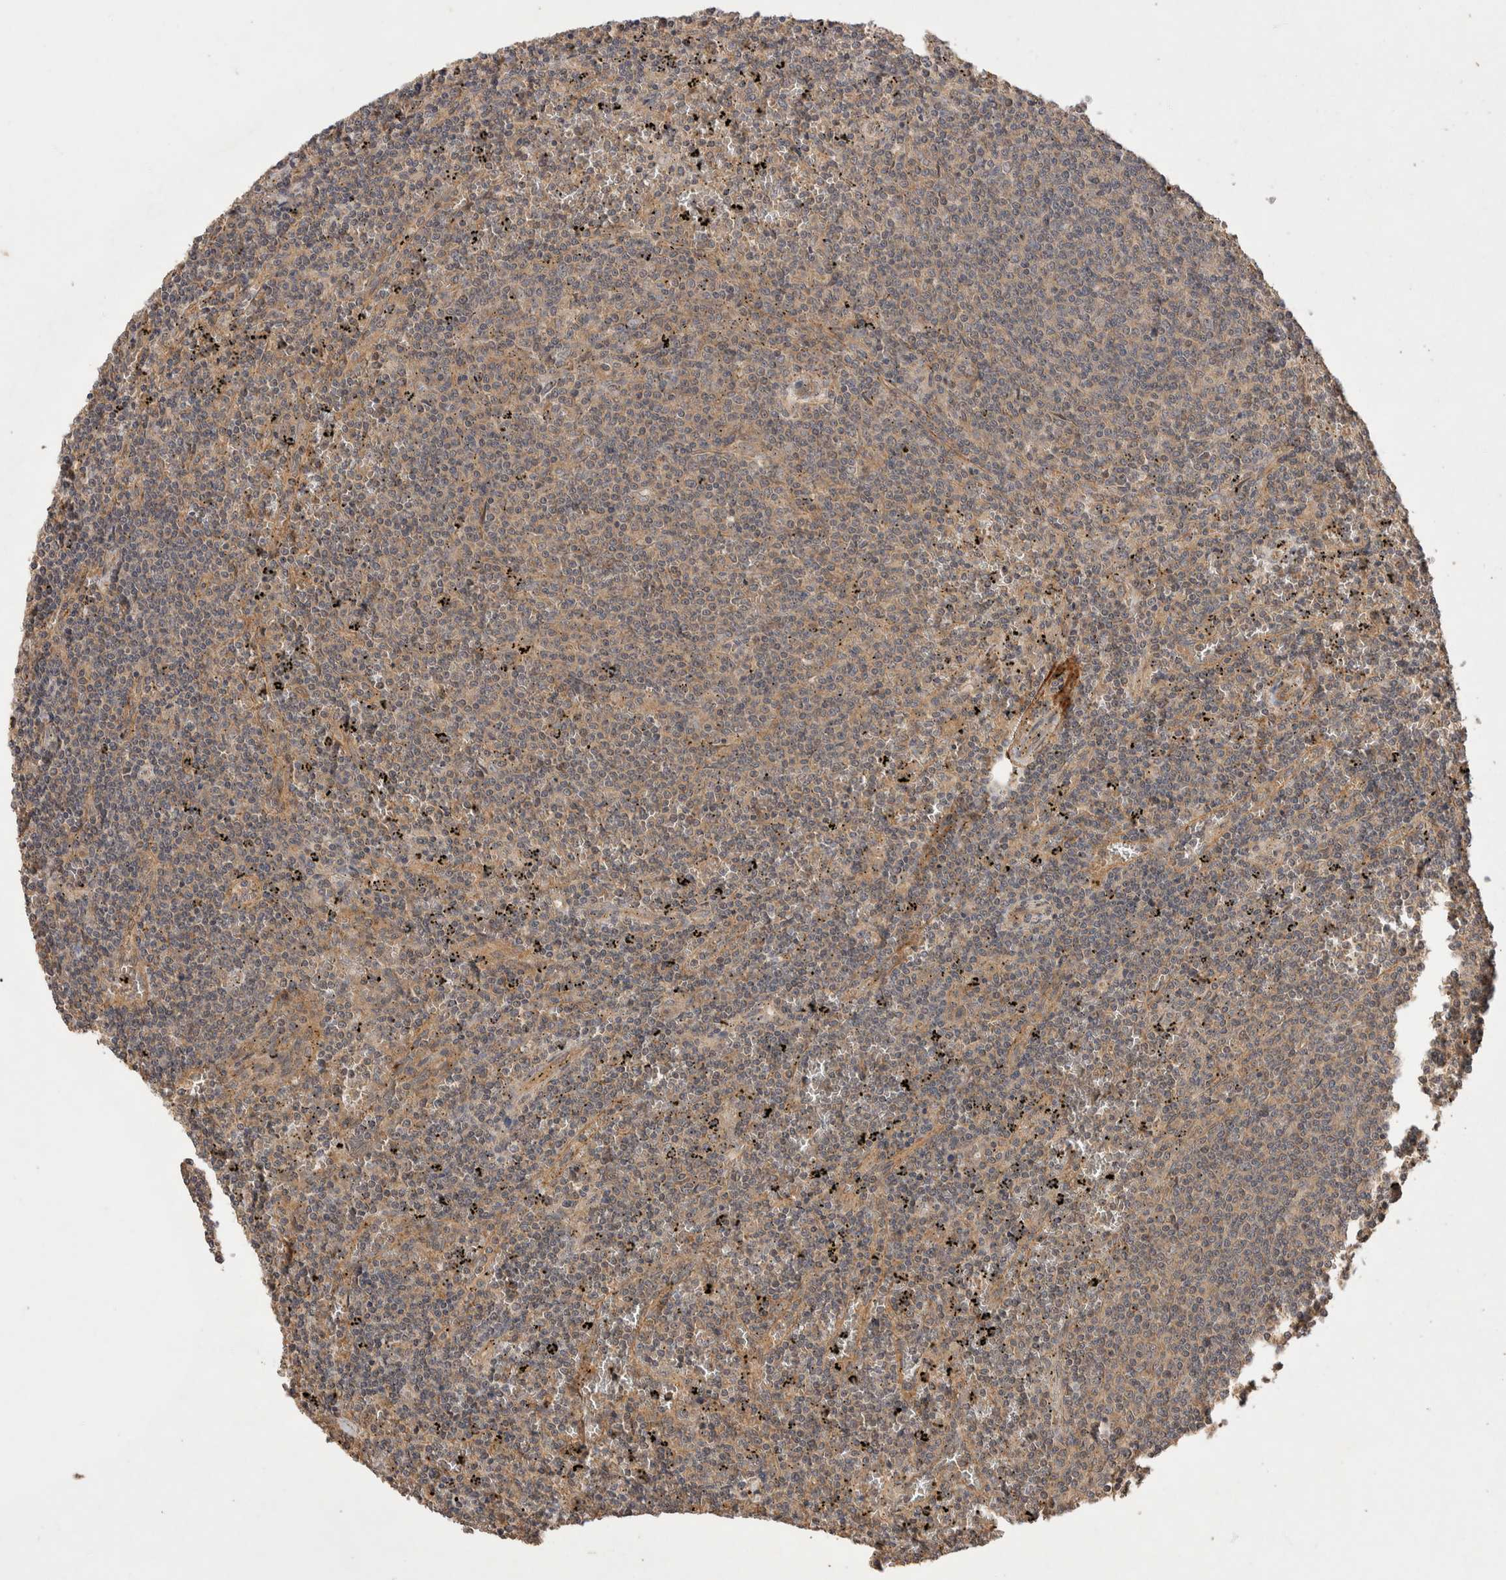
{"staining": {"intensity": "weak", "quantity": "25%-75%", "location": "cytoplasmic/membranous"}, "tissue": "lymphoma", "cell_type": "Tumor cells", "image_type": "cancer", "snomed": [{"axis": "morphology", "description": "Malignant lymphoma, non-Hodgkin's type, Low grade"}, {"axis": "topography", "description": "Spleen"}], "caption": "Immunohistochemistry (IHC) (DAB (3,3'-diaminobenzidine)) staining of human malignant lymphoma, non-Hodgkin's type (low-grade) displays weak cytoplasmic/membranous protein positivity in about 25%-75% of tumor cells.", "gene": "NSMAF", "patient": {"sex": "female", "age": 50}}